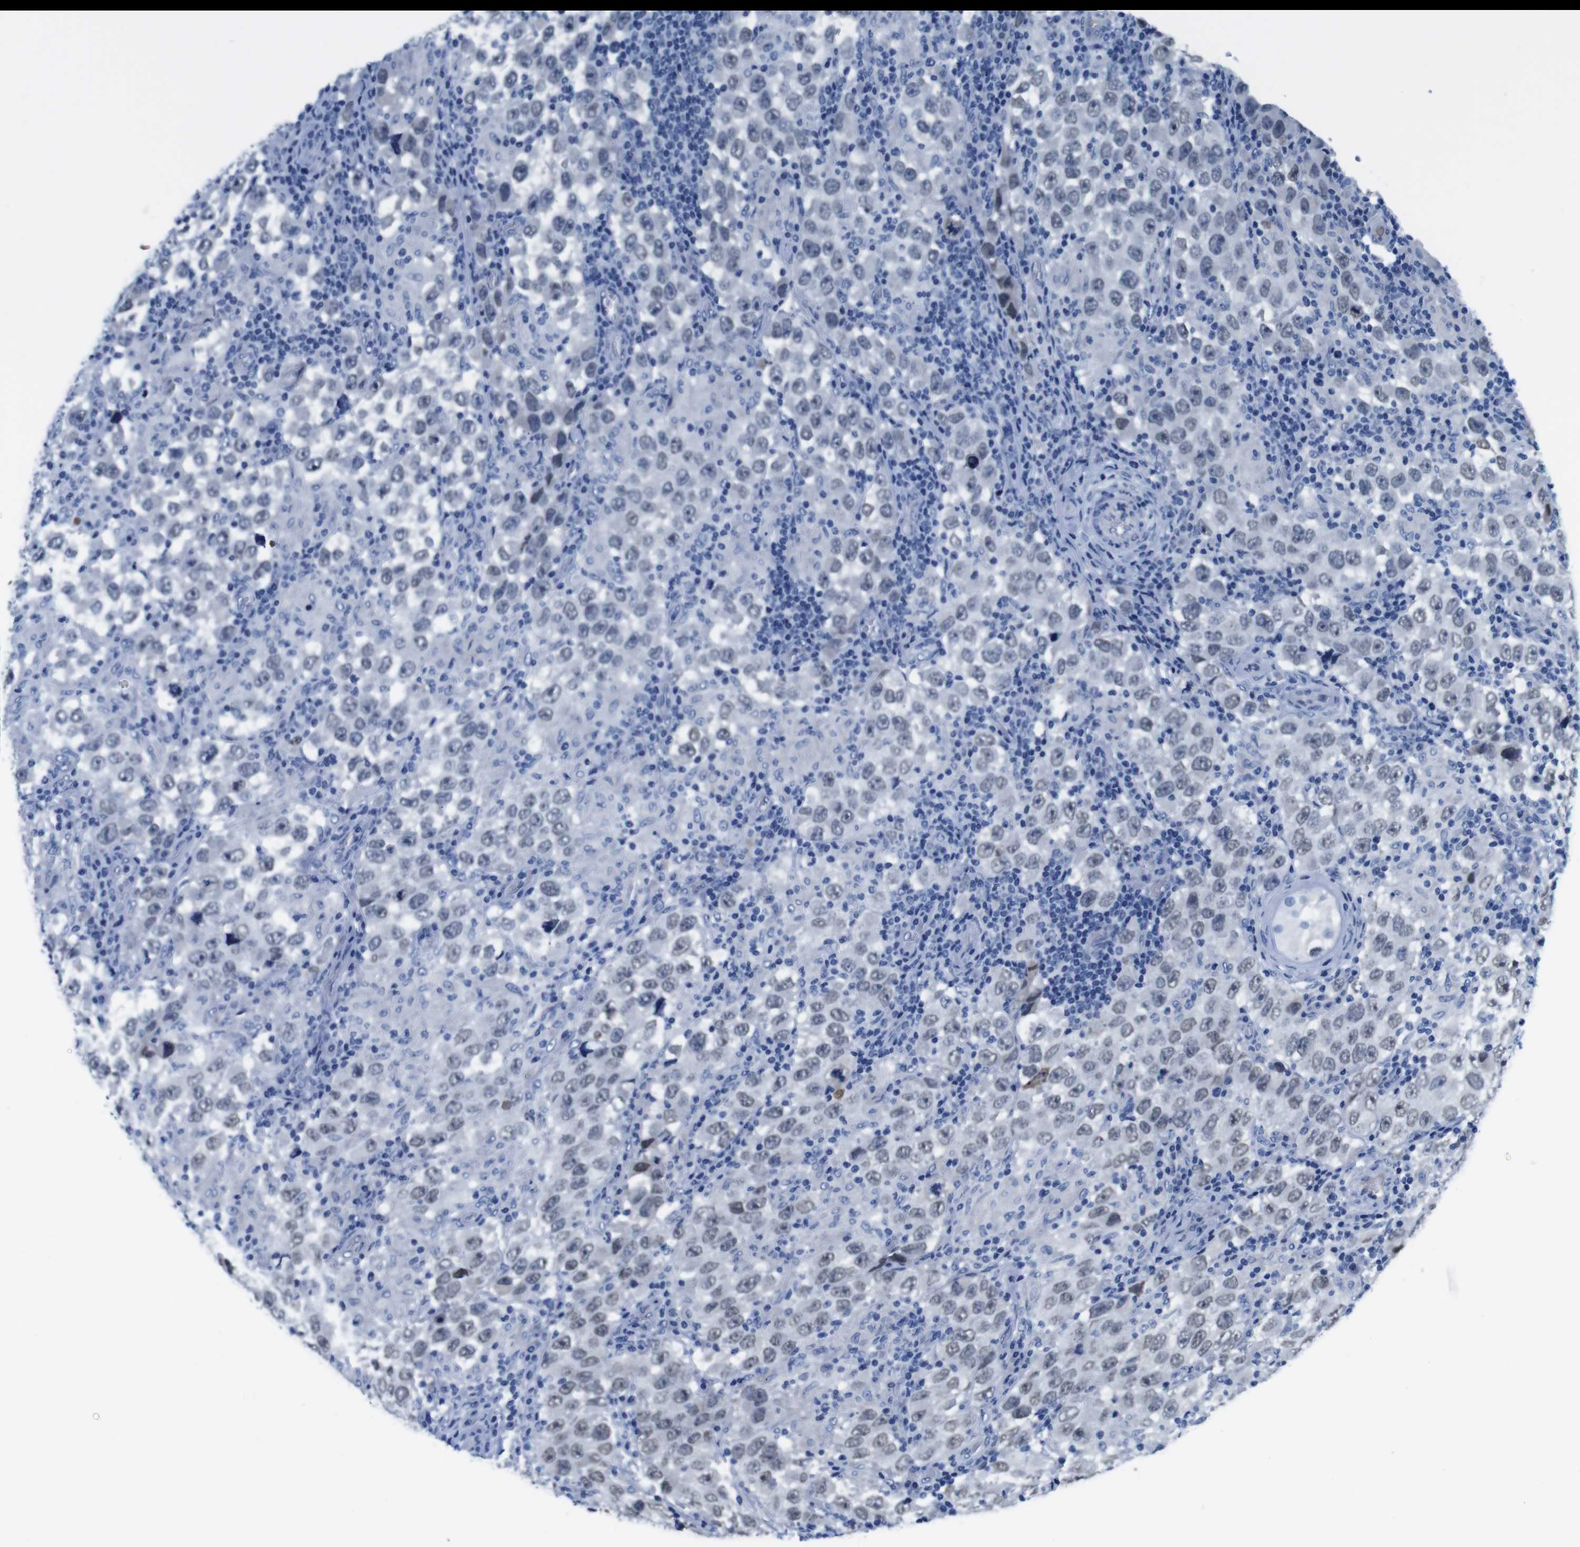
{"staining": {"intensity": "negative", "quantity": "none", "location": "none"}, "tissue": "testis cancer", "cell_type": "Tumor cells", "image_type": "cancer", "snomed": [{"axis": "morphology", "description": "Carcinoma, Embryonal, NOS"}, {"axis": "topography", "description": "Testis"}], "caption": "High magnification brightfield microscopy of testis embryonal carcinoma stained with DAB (3,3'-diaminobenzidine) (brown) and counterstained with hematoxylin (blue): tumor cells show no significant expression.", "gene": "C1RL", "patient": {"sex": "male", "age": 21}}